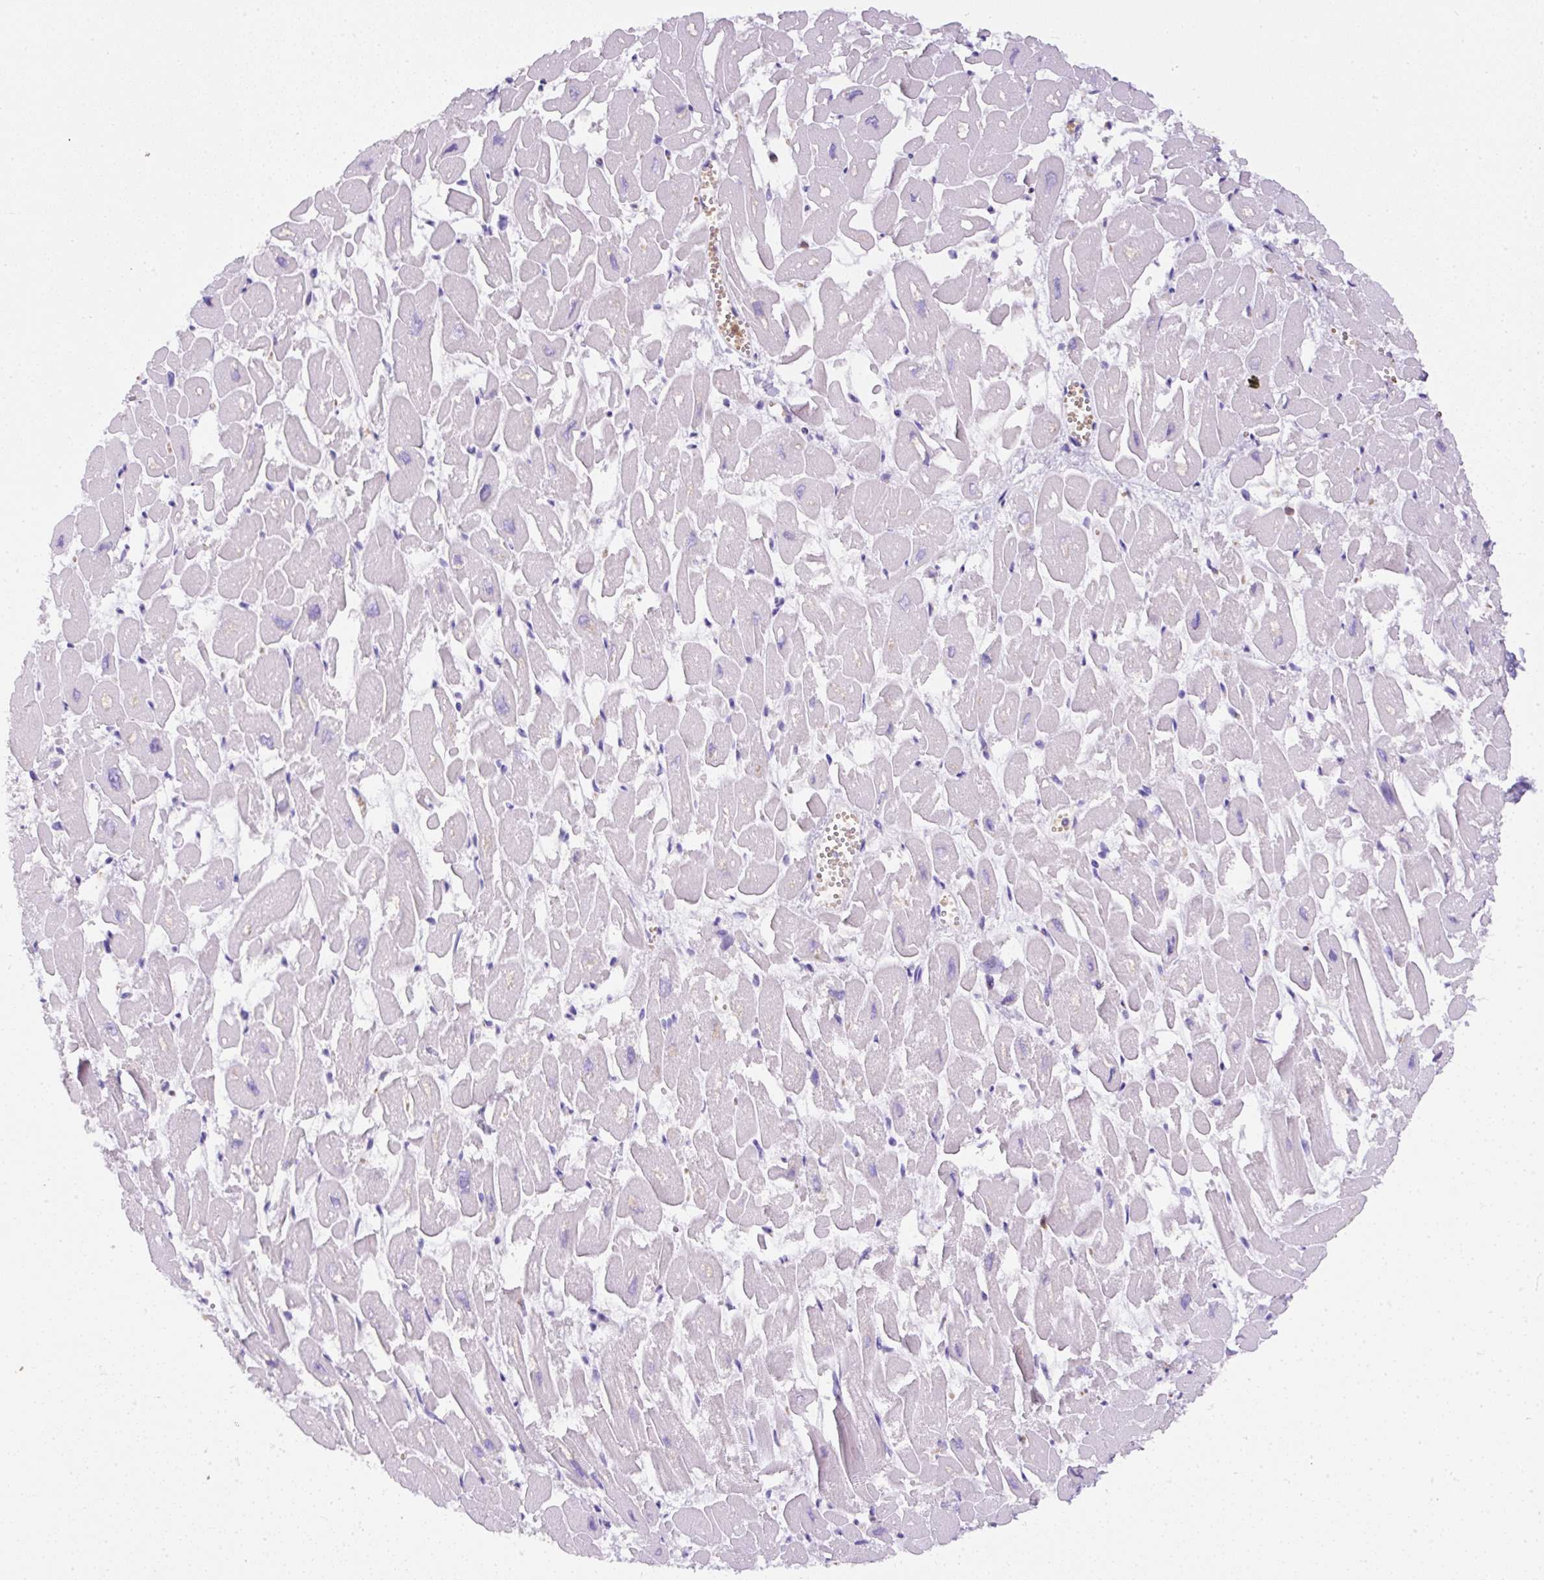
{"staining": {"intensity": "negative", "quantity": "none", "location": "none"}, "tissue": "heart muscle", "cell_type": "Cardiomyocytes", "image_type": "normal", "snomed": [{"axis": "morphology", "description": "Normal tissue, NOS"}, {"axis": "topography", "description": "Heart"}], "caption": "The immunohistochemistry image has no significant positivity in cardiomyocytes of heart muscle.", "gene": "FAM228B", "patient": {"sex": "male", "age": 54}}